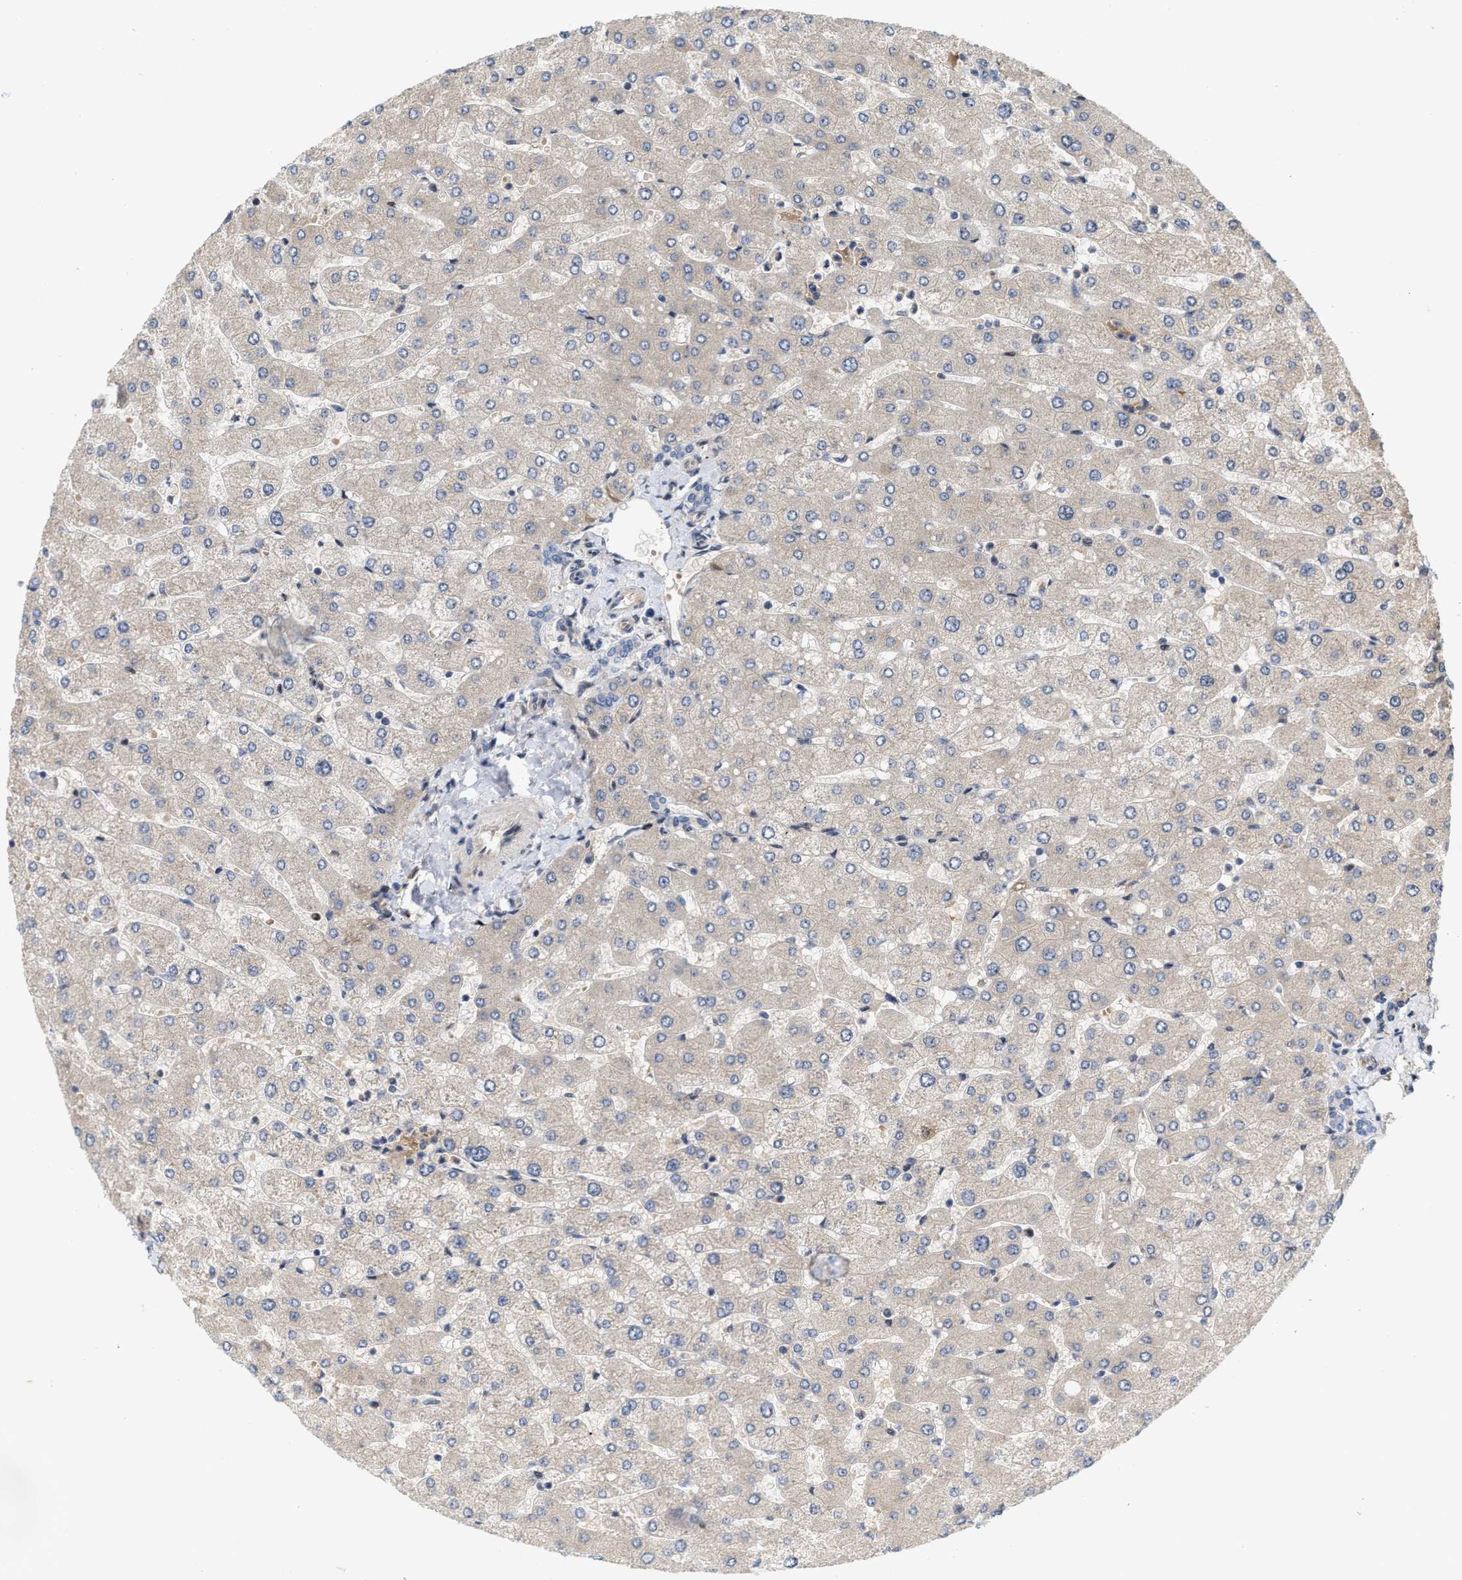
{"staining": {"intensity": "negative", "quantity": "none", "location": "none"}, "tissue": "liver", "cell_type": "Cholangiocytes", "image_type": "normal", "snomed": [{"axis": "morphology", "description": "Normal tissue, NOS"}, {"axis": "topography", "description": "Liver"}], "caption": "Benign liver was stained to show a protein in brown. There is no significant staining in cholangiocytes. The staining is performed using DAB (3,3'-diaminobenzidine) brown chromogen with nuclei counter-stained in using hematoxylin.", "gene": "TCF4", "patient": {"sex": "male", "age": 55}}